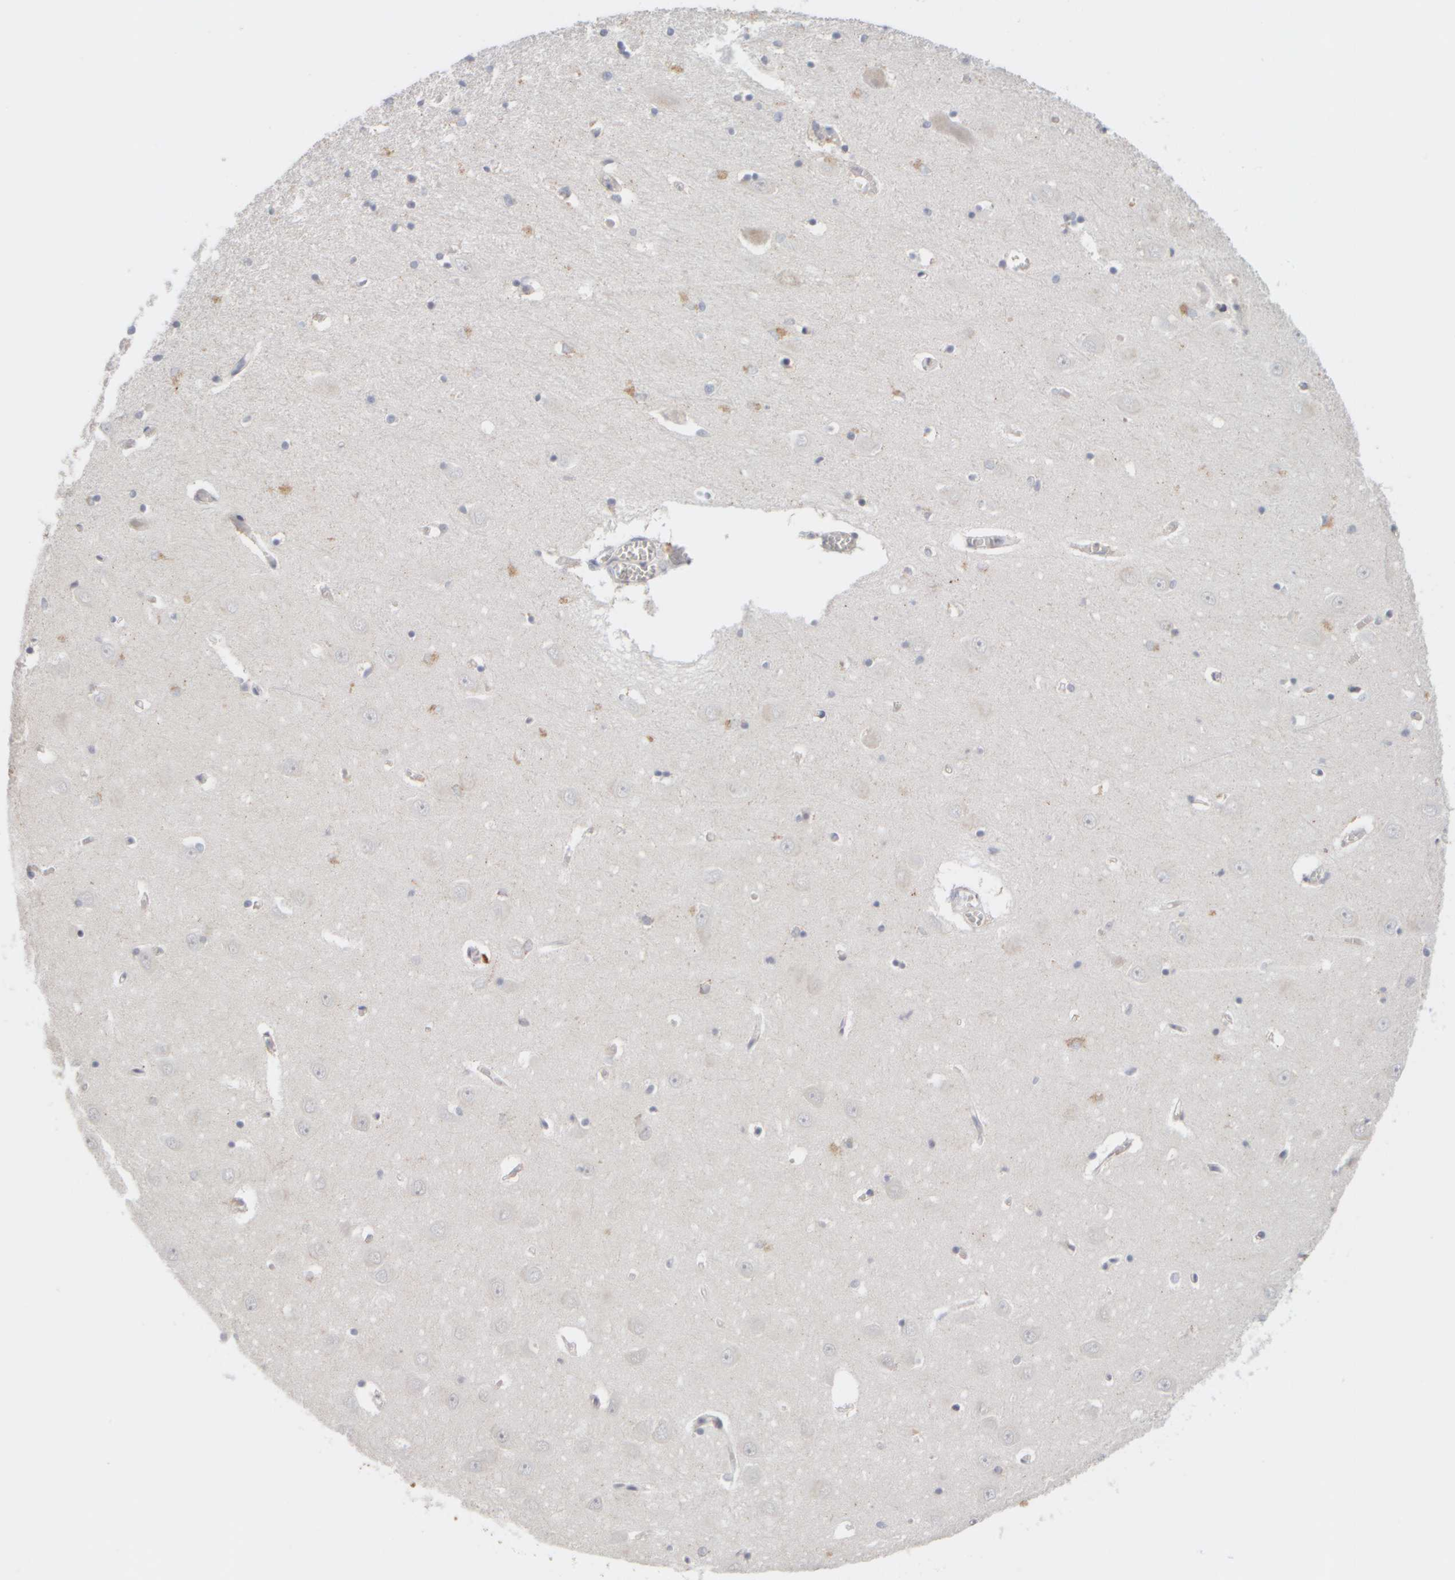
{"staining": {"intensity": "weak", "quantity": "<25%", "location": "cytoplasmic/membranous"}, "tissue": "hippocampus", "cell_type": "Glial cells", "image_type": "normal", "snomed": [{"axis": "morphology", "description": "Normal tissue, NOS"}, {"axis": "topography", "description": "Hippocampus"}], "caption": "This is an immunohistochemistry (IHC) photomicrograph of benign human hippocampus. There is no expression in glial cells.", "gene": "ZNF112", "patient": {"sex": "male", "age": 70}}